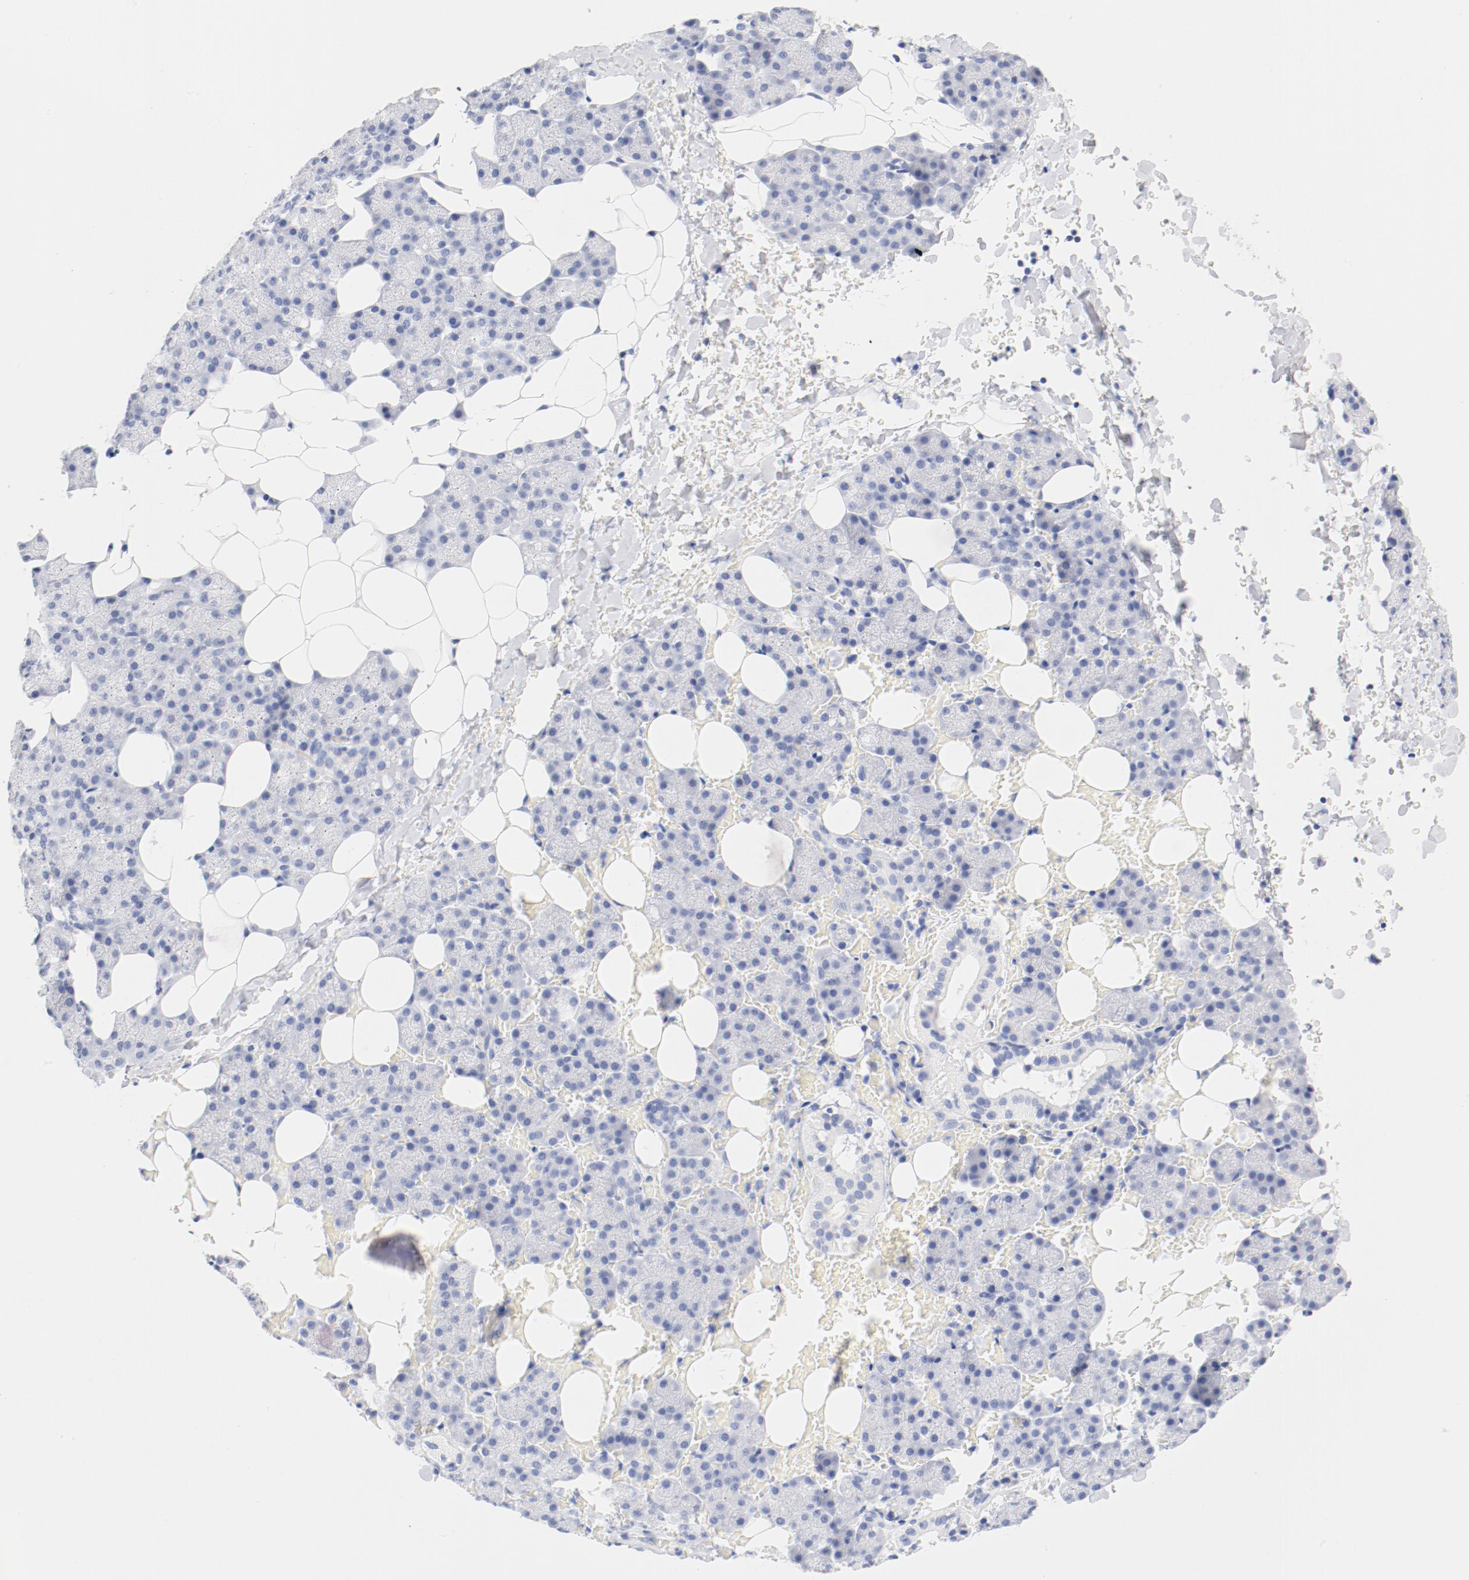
{"staining": {"intensity": "negative", "quantity": "none", "location": "none"}, "tissue": "salivary gland", "cell_type": "Glandular cells", "image_type": "normal", "snomed": [{"axis": "morphology", "description": "Normal tissue, NOS"}, {"axis": "topography", "description": "Lymph node"}, {"axis": "topography", "description": "Salivary gland"}], "caption": "DAB (3,3'-diaminobenzidine) immunohistochemical staining of normal human salivary gland reveals no significant positivity in glandular cells. Brightfield microscopy of immunohistochemistry (IHC) stained with DAB (brown) and hematoxylin (blue), captured at high magnification.", "gene": "HOMER1", "patient": {"sex": "male", "age": 8}}